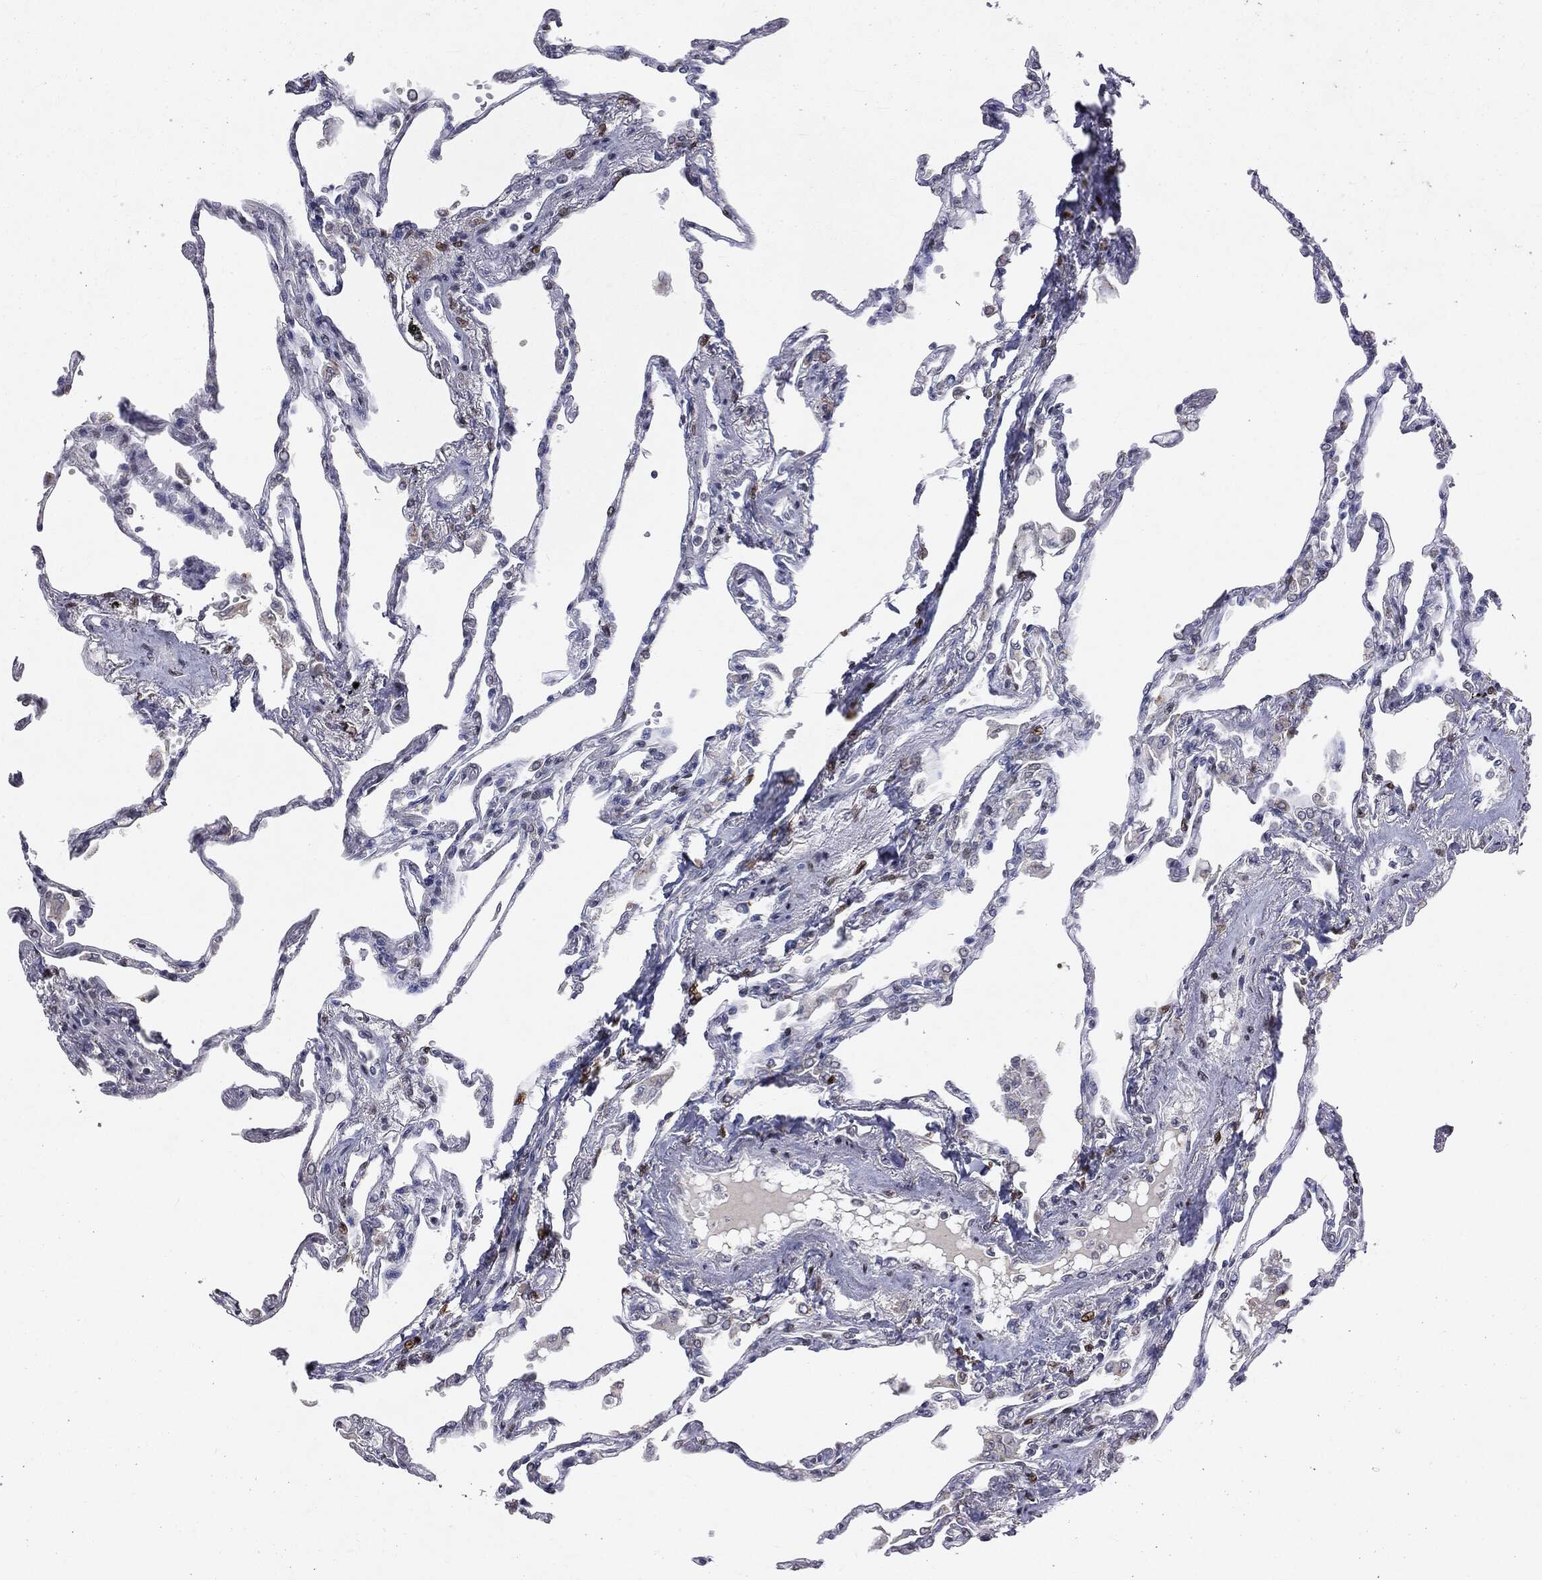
{"staining": {"intensity": "negative", "quantity": "none", "location": "none"}, "tissue": "lung", "cell_type": "Alveolar cells", "image_type": "normal", "snomed": [{"axis": "morphology", "description": "Normal tissue, NOS"}, {"axis": "topography", "description": "Lung"}], "caption": "This is an IHC micrograph of normal human lung. There is no staining in alveolar cells.", "gene": "CASD1", "patient": {"sex": "male", "age": 78}}